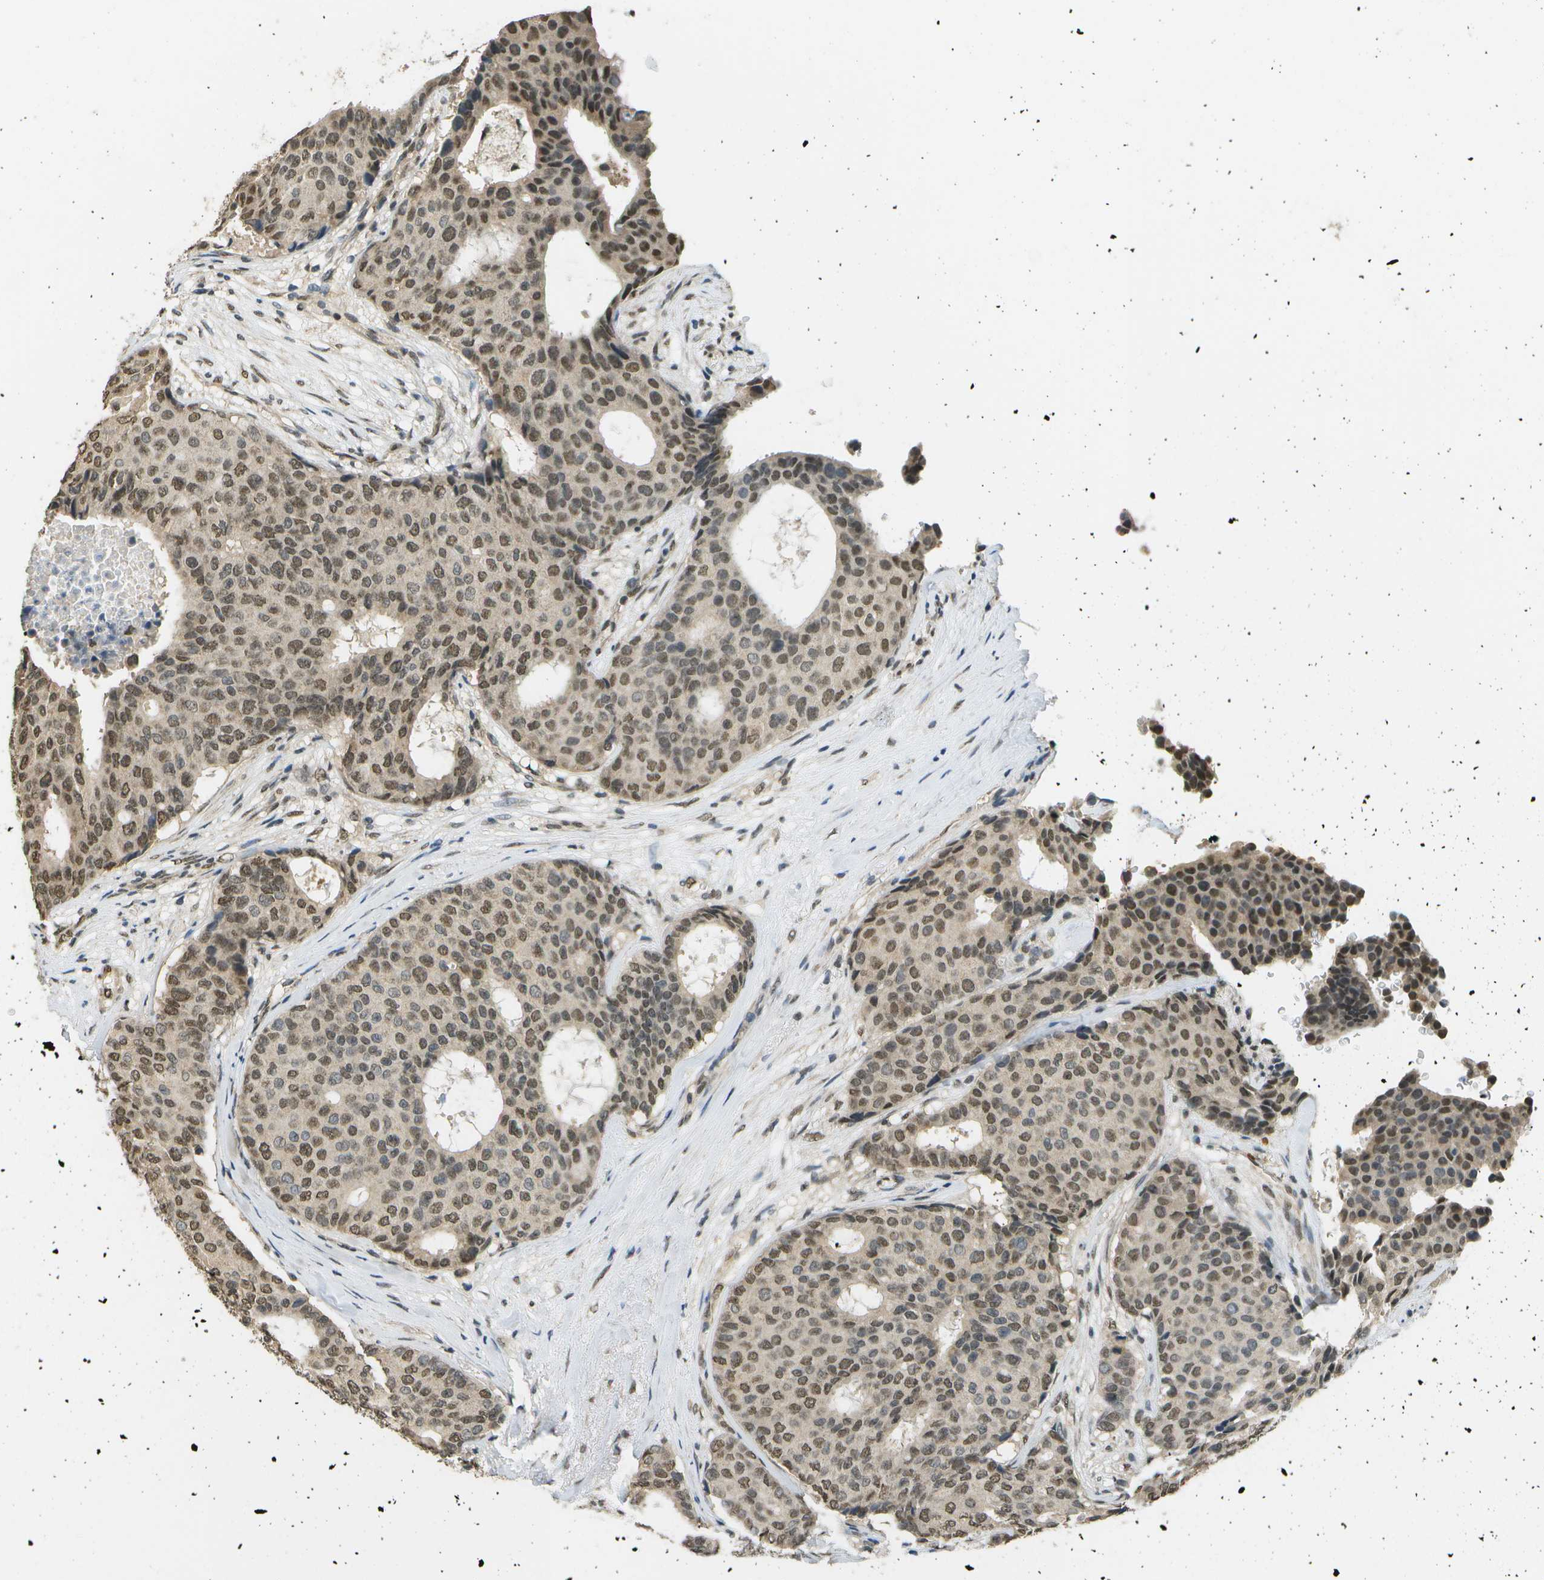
{"staining": {"intensity": "moderate", "quantity": ">75%", "location": "nuclear"}, "tissue": "breast cancer", "cell_type": "Tumor cells", "image_type": "cancer", "snomed": [{"axis": "morphology", "description": "Duct carcinoma"}, {"axis": "topography", "description": "Breast"}], "caption": "Immunohistochemical staining of human infiltrating ductal carcinoma (breast) displays moderate nuclear protein expression in approximately >75% of tumor cells. Nuclei are stained in blue.", "gene": "ABL2", "patient": {"sex": "female", "age": 75}}